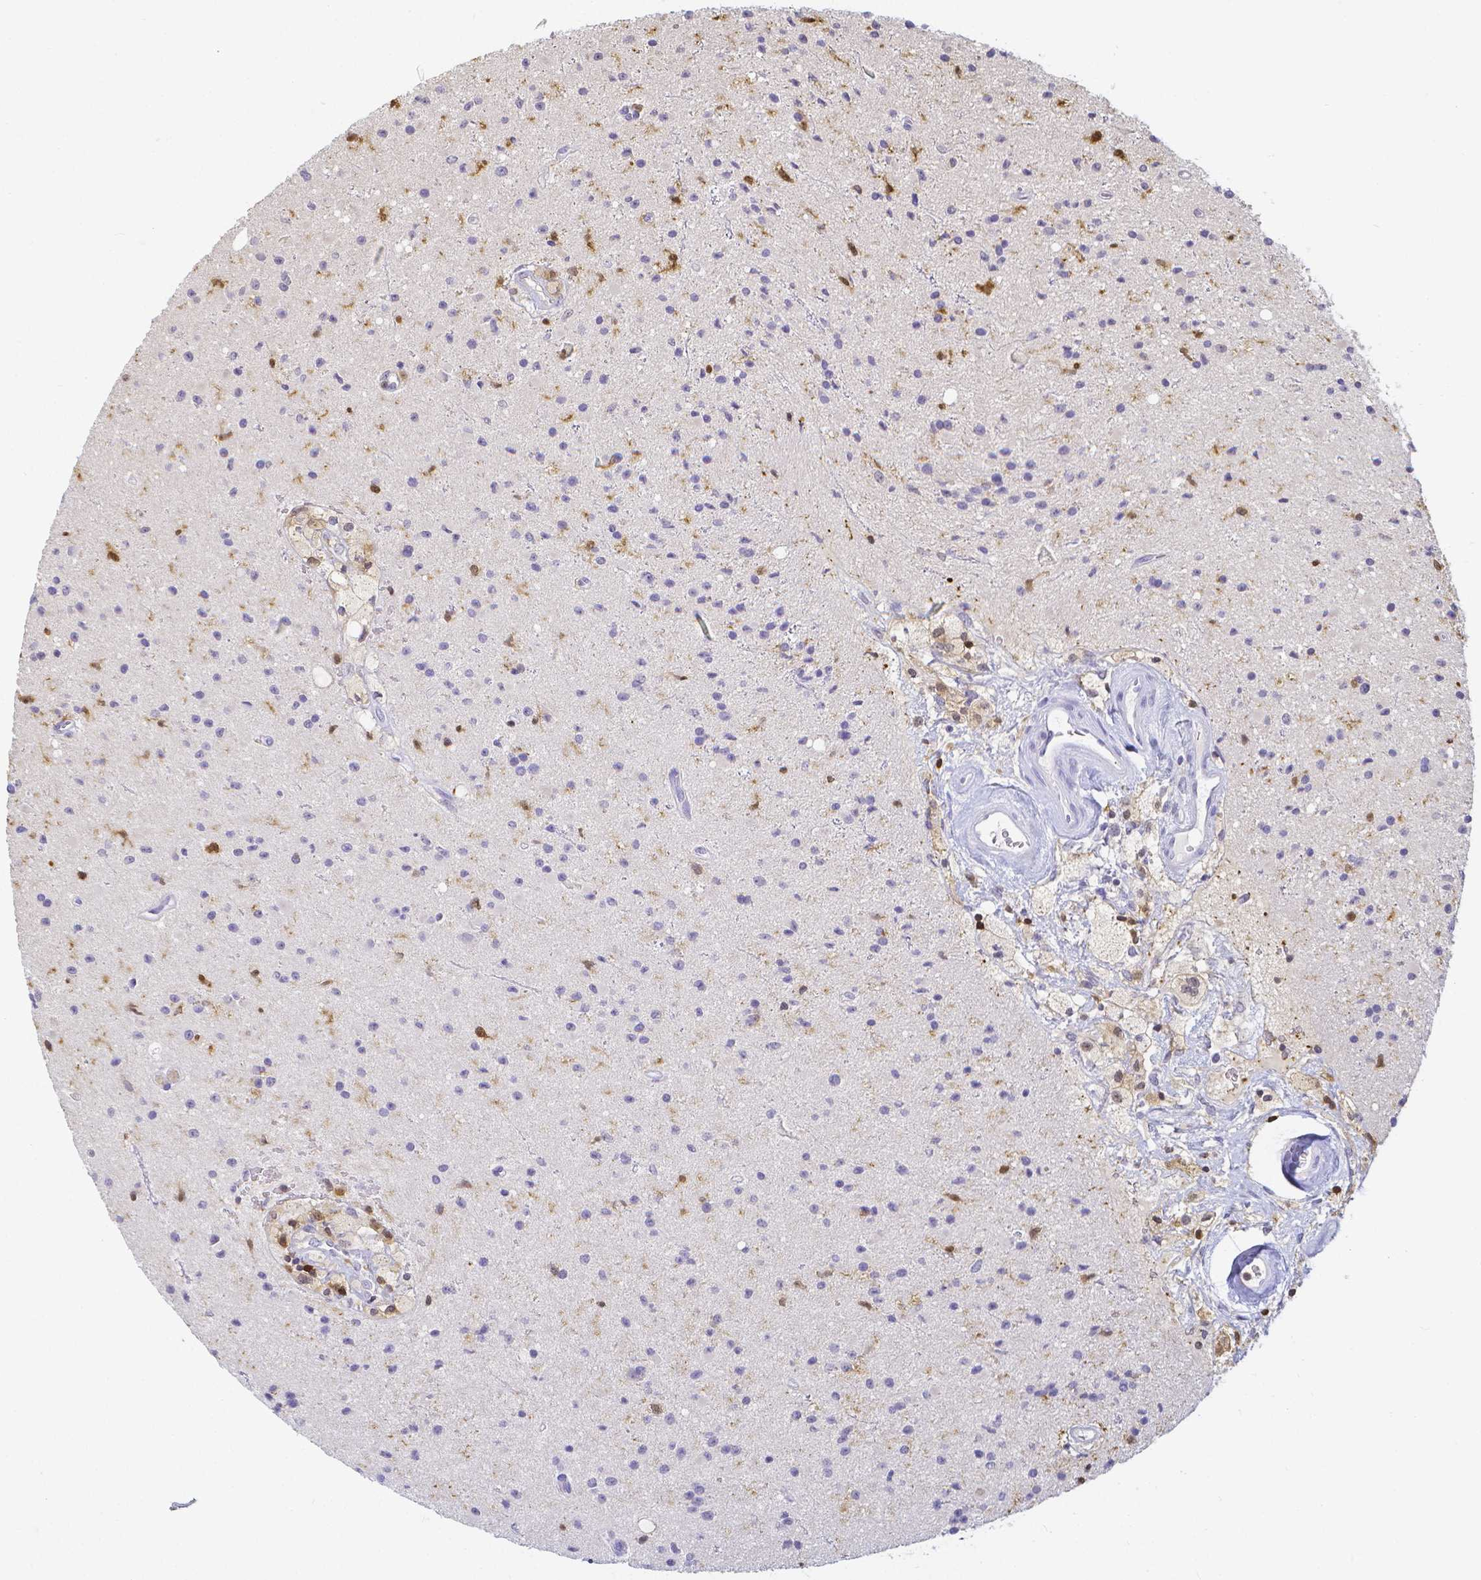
{"staining": {"intensity": "negative", "quantity": "none", "location": "none"}, "tissue": "glioma", "cell_type": "Tumor cells", "image_type": "cancer", "snomed": [{"axis": "morphology", "description": "Glioma, malignant, High grade"}, {"axis": "topography", "description": "Brain"}], "caption": "Malignant high-grade glioma was stained to show a protein in brown. There is no significant positivity in tumor cells. (Brightfield microscopy of DAB immunohistochemistry at high magnification).", "gene": "COTL1", "patient": {"sex": "male", "age": 36}}